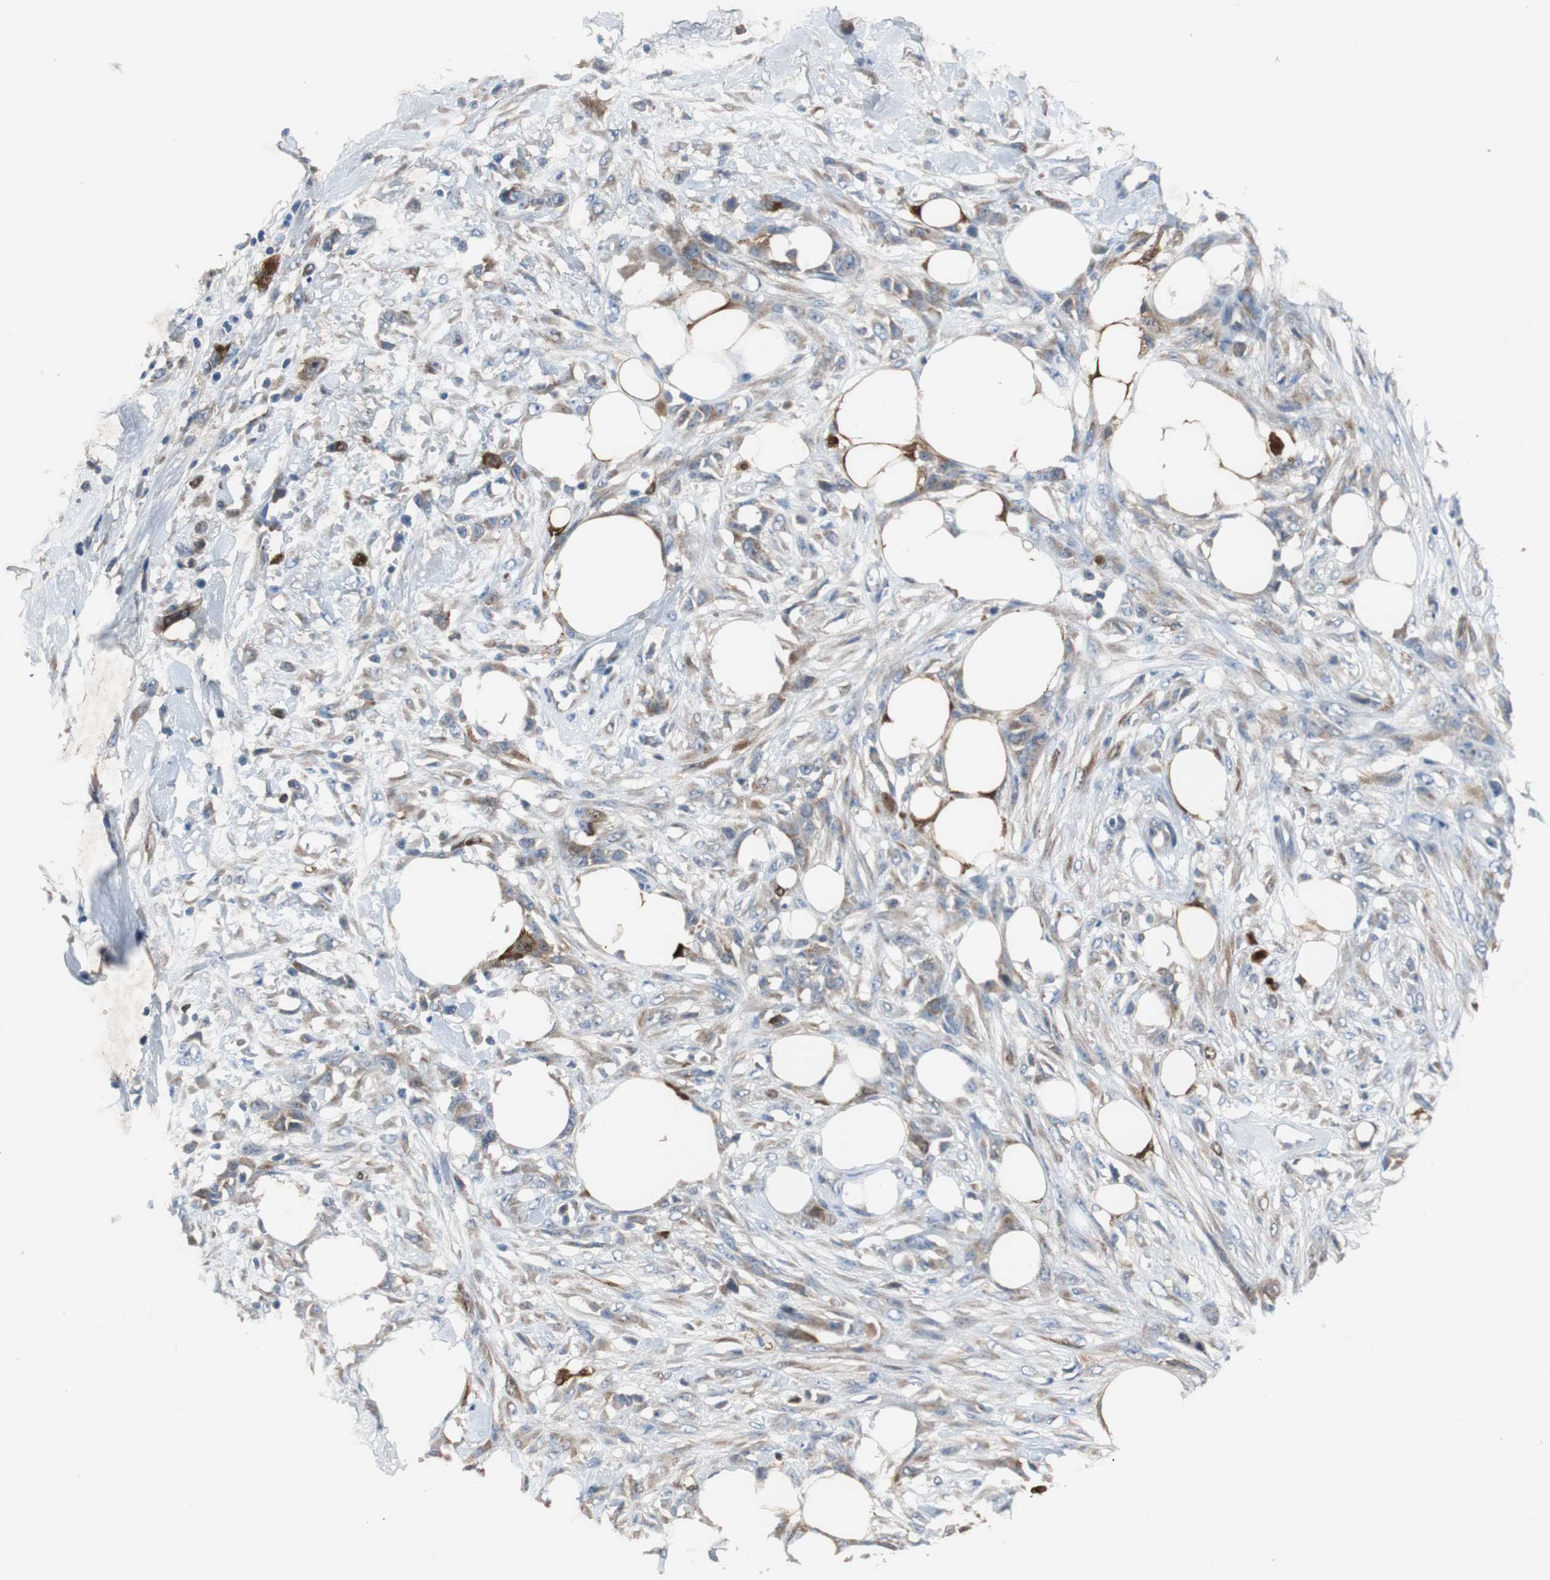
{"staining": {"intensity": "moderate", "quantity": ">75%", "location": "cytoplasmic/membranous"}, "tissue": "skin cancer", "cell_type": "Tumor cells", "image_type": "cancer", "snomed": [{"axis": "morphology", "description": "Normal tissue, NOS"}, {"axis": "morphology", "description": "Squamous cell carcinoma, NOS"}, {"axis": "topography", "description": "Skin"}], "caption": "Squamous cell carcinoma (skin) was stained to show a protein in brown. There is medium levels of moderate cytoplasmic/membranous expression in approximately >75% of tumor cells. Ihc stains the protein in brown and the nuclei are stained blue.", "gene": "CALB2", "patient": {"sex": "female", "age": 59}}